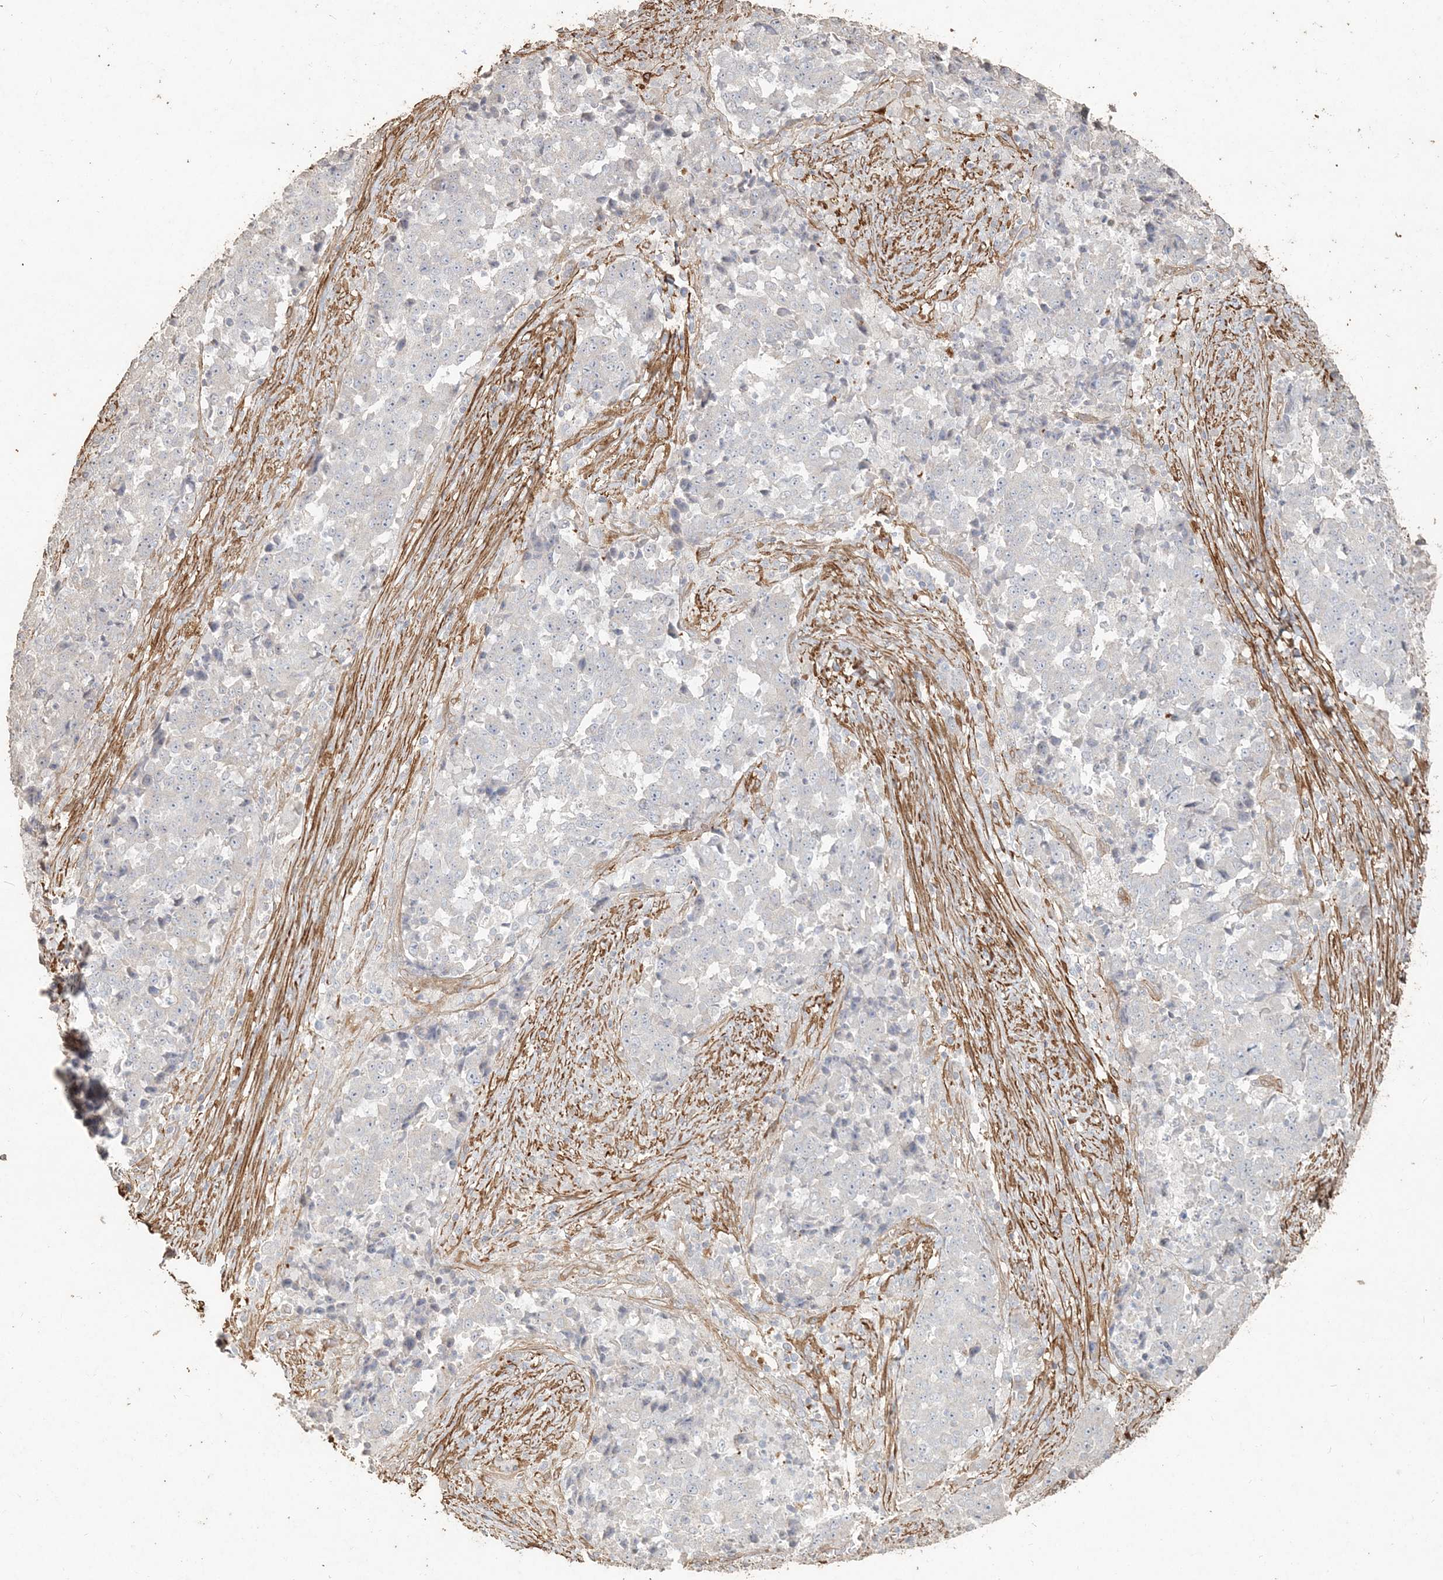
{"staining": {"intensity": "negative", "quantity": "none", "location": "none"}, "tissue": "stomach cancer", "cell_type": "Tumor cells", "image_type": "cancer", "snomed": [{"axis": "morphology", "description": "Adenocarcinoma, NOS"}, {"axis": "topography", "description": "Stomach"}], "caption": "Immunohistochemical staining of human stomach cancer (adenocarcinoma) reveals no significant positivity in tumor cells. The staining was performed using DAB (3,3'-diaminobenzidine) to visualize the protein expression in brown, while the nuclei were stained in blue with hematoxylin (Magnification: 20x).", "gene": "RNF145", "patient": {"sex": "male", "age": 59}}